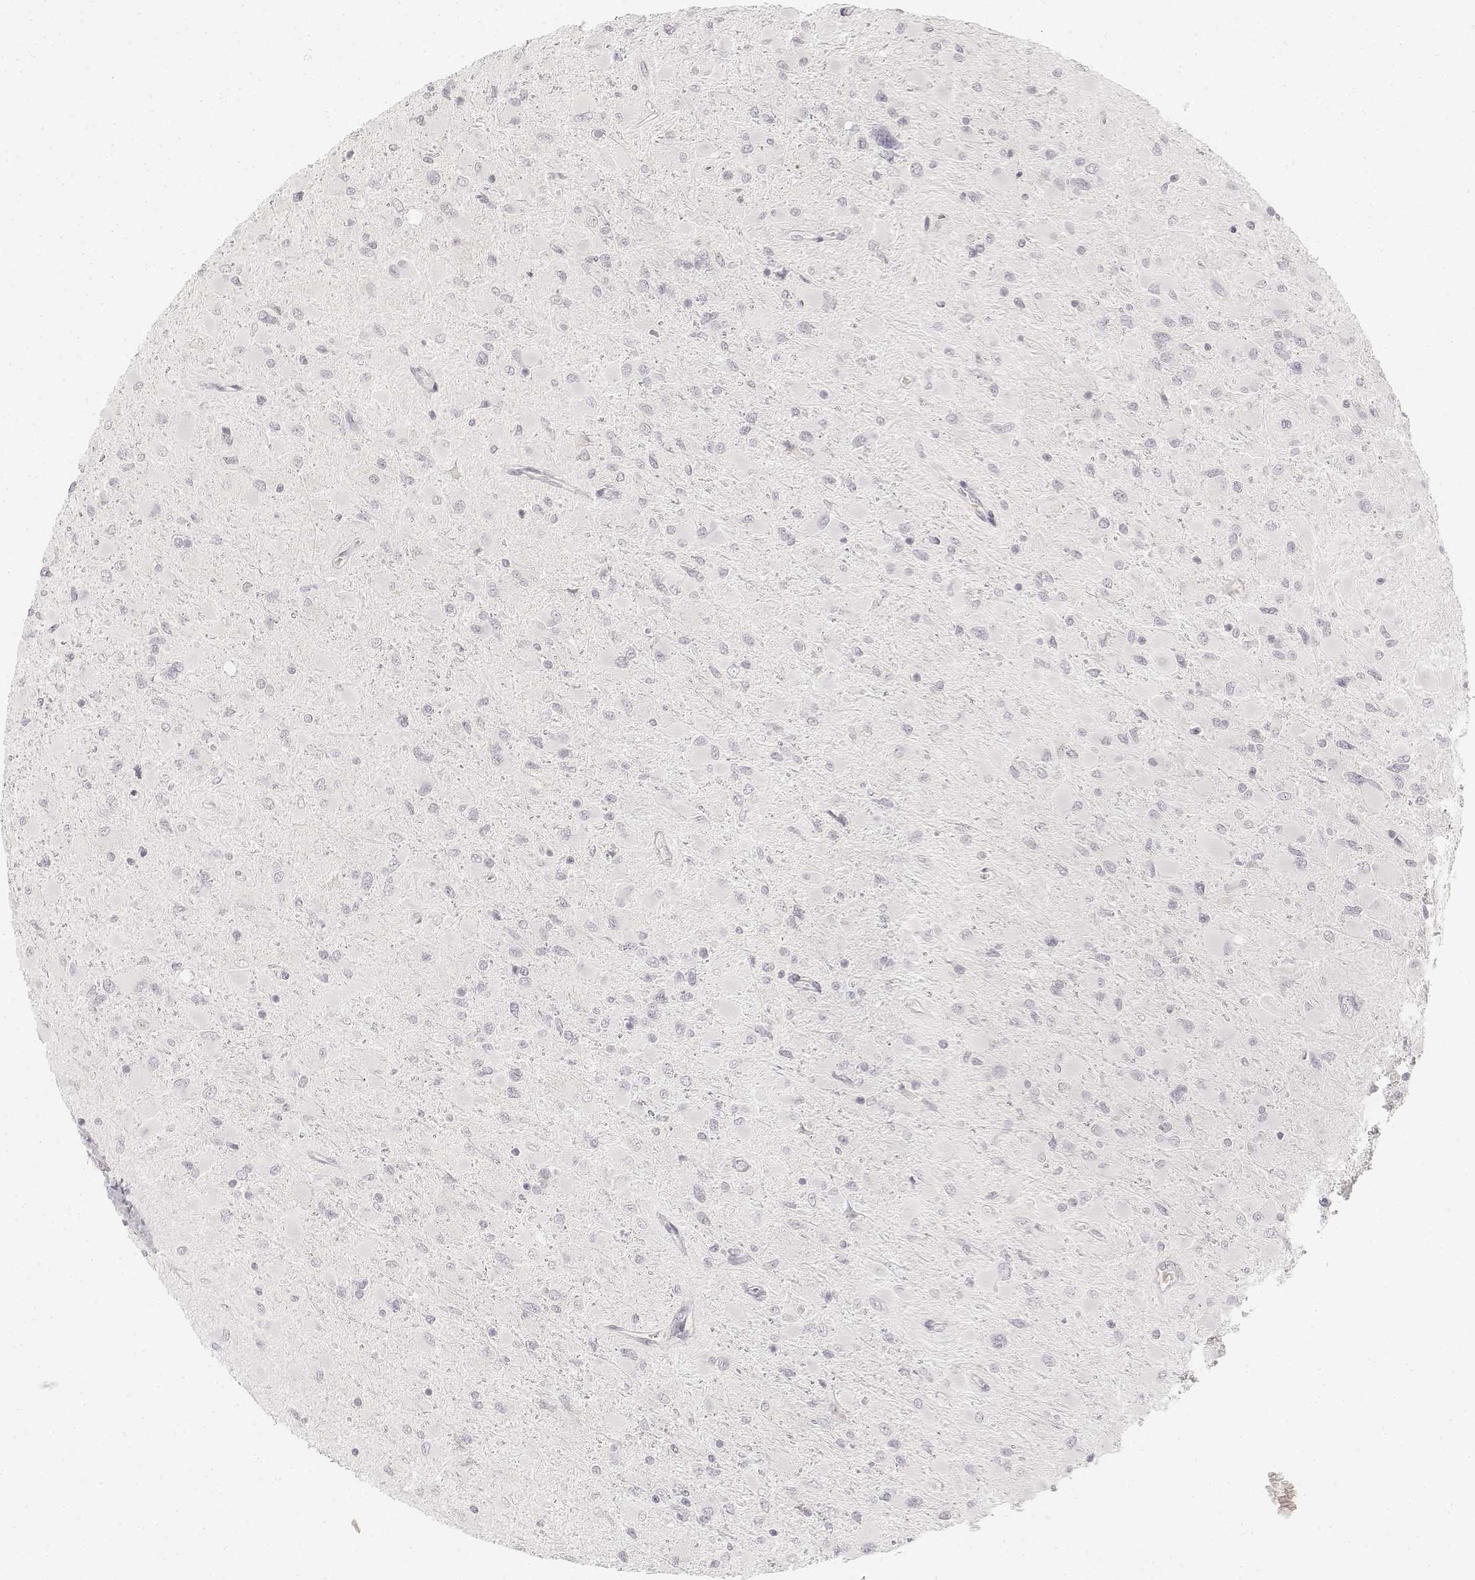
{"staining": {"intensity": "negative", "quantity": "none", "location": "none"}, "tissue": "glioma", "cell_type": "Tumor cells", "image_type": "cancer", "snomed": [{"axis": "morphology", "description": "Glioma, malignant, High grade"}, {"axis": "topography", "description": "Cerebral cortex"}], "caption": "Malignant glioma (high-grade) was stained to show a protein in brown. There is no significant staining in tumor cells. Nuclei are stained in blue.", "gene": "DSG4", "patient": {"sex": "female", "age": 36}}